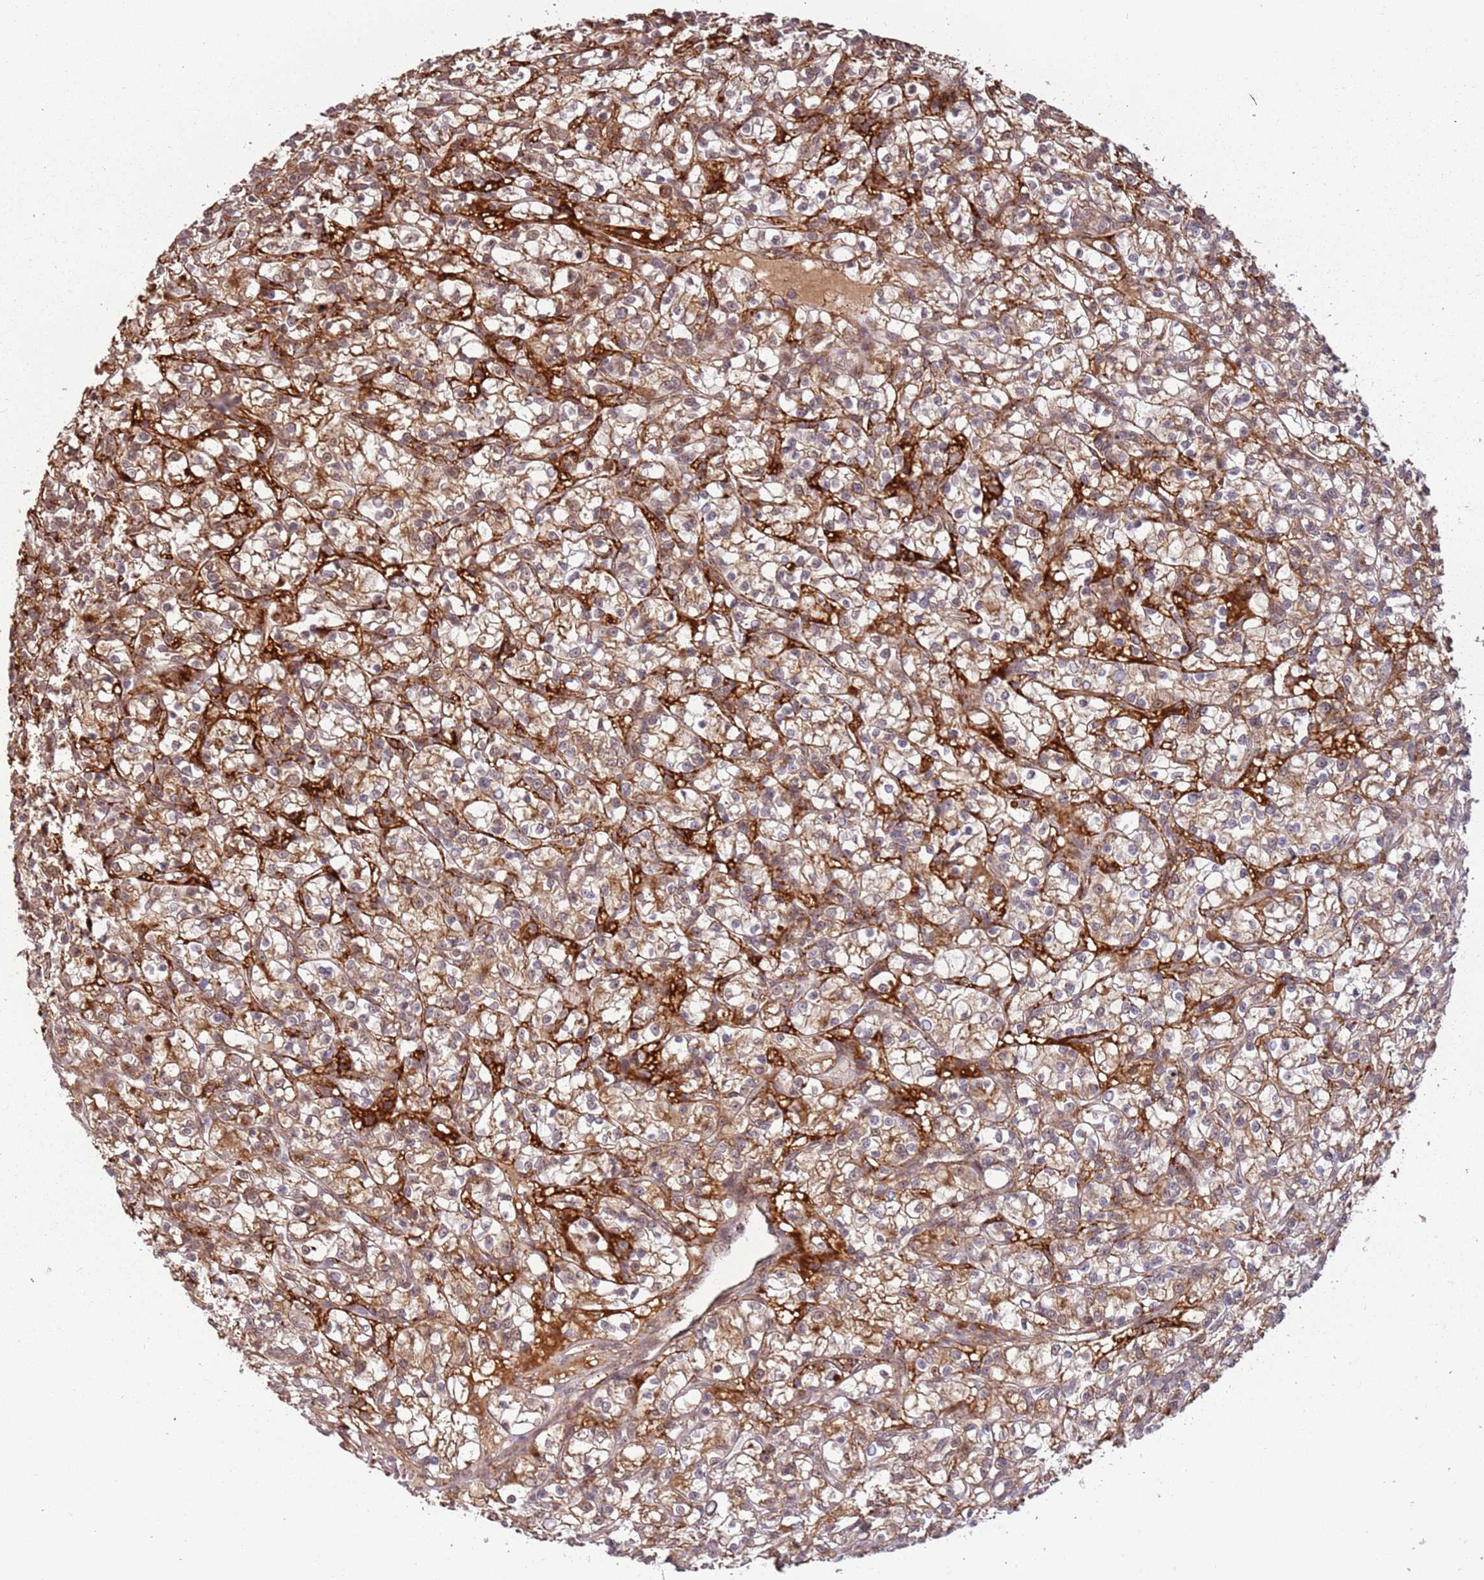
{"staining": {"intensity": "weak", "quantity": "25%-75%", "location": "nuclear"}, "tissue": "renal cancer", "cell_type": "Tumor cells", "image_type": "cancer", "snomed": [{"axis": "morphology", "description": "Adenocarcinoma, NOS"}, {"axis": "topography", "description": "Kidney"}], "caption": "Weak nuclear positivity is present in about 25%-75% of tumor cells in renal cancer (adenocarcinoma).", "gene": "POLR3H", "patient": {"sex": "female", "age": 59}}